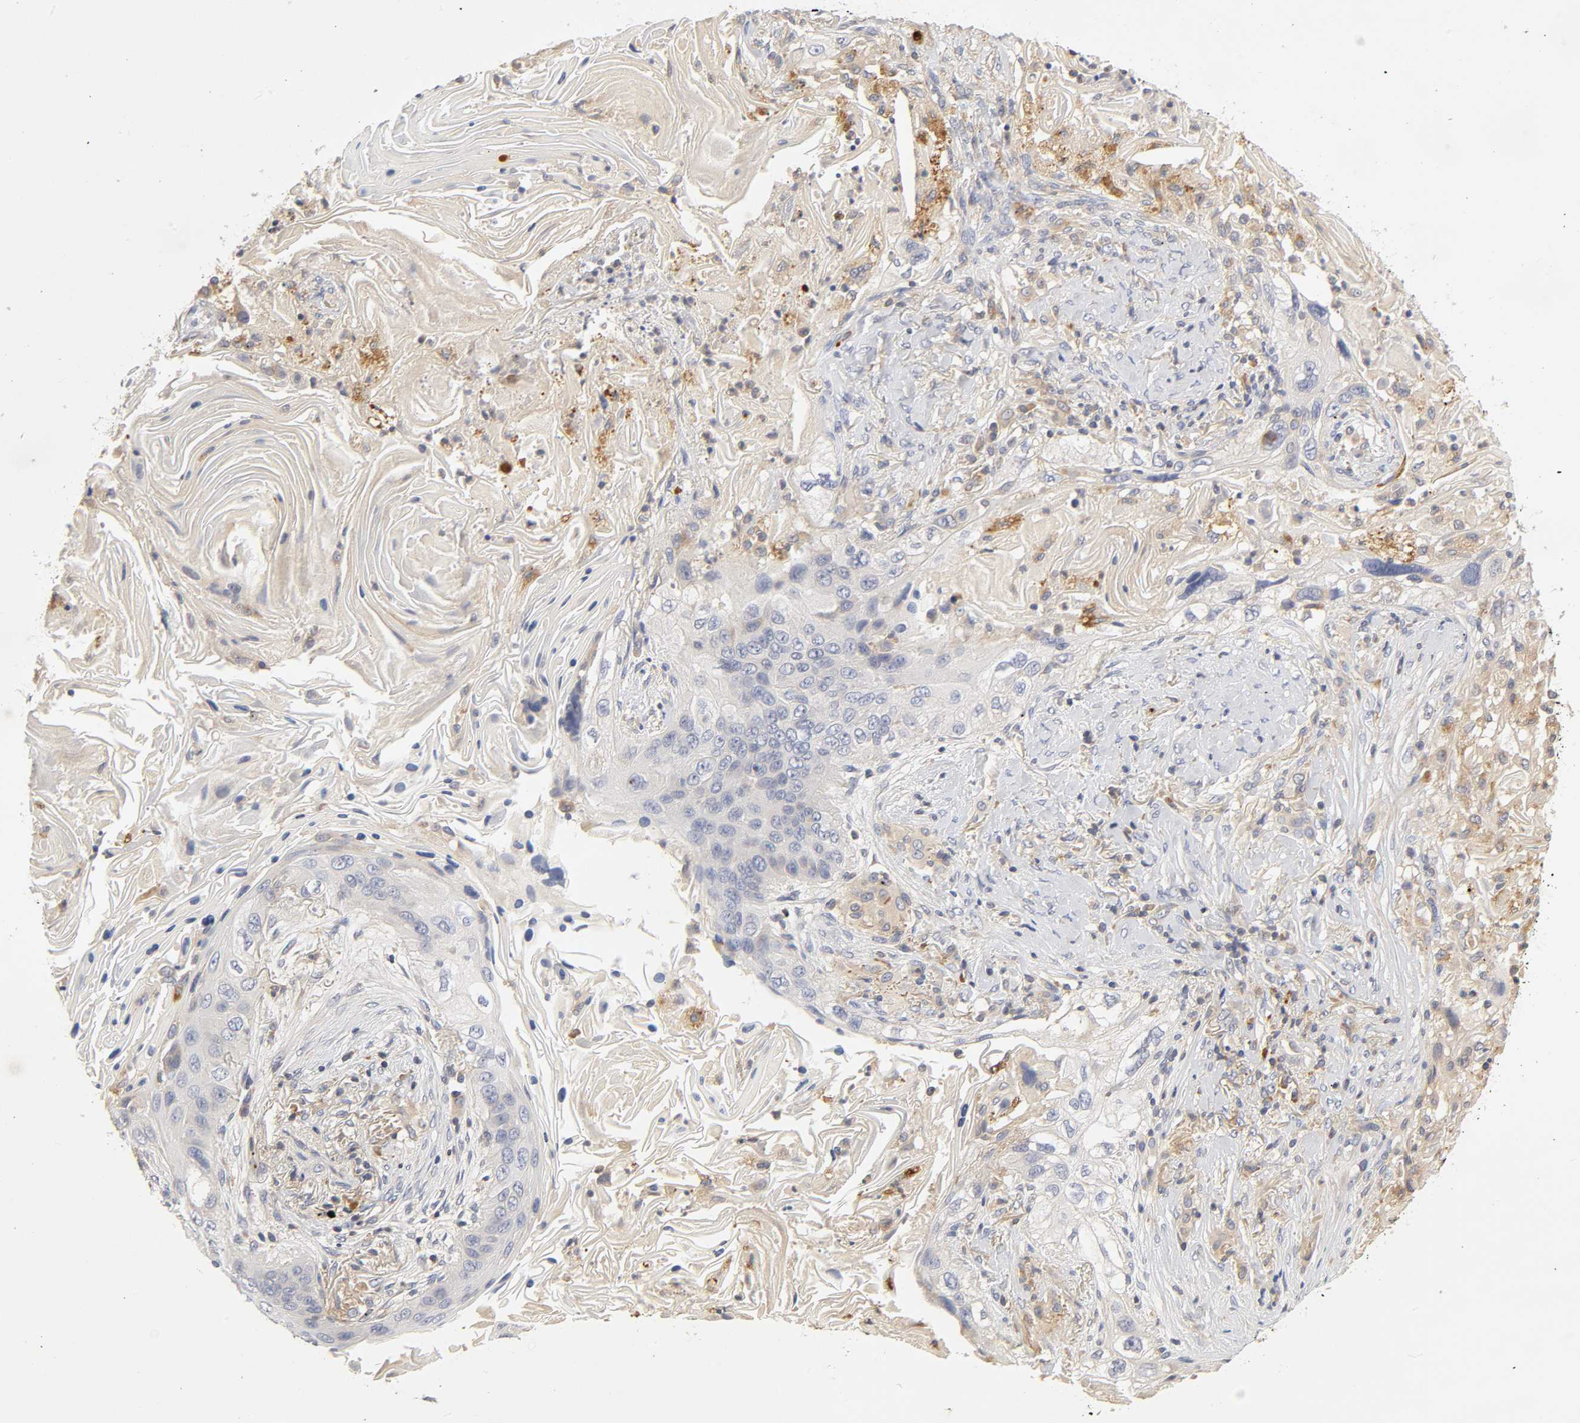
{"staining": {"intensity": "negative", "quantity": "none", "location": "none"}, "tissue": "lung cancer", "cell_type": "Tumor cells", "image_type": "cancer", "snomed": [{"axis": "morphology", "description": "Squamous cell carcinoma, NOS"}, {"axis": "topography", "description": "Lung"}], "caption": "Squamous cell carcinoma (lung) was stained to show a protein in brown. There is no significant positivity in tumor cells.", "gene": "RHOA", "patient": {"sex": "female", "age": 67}}